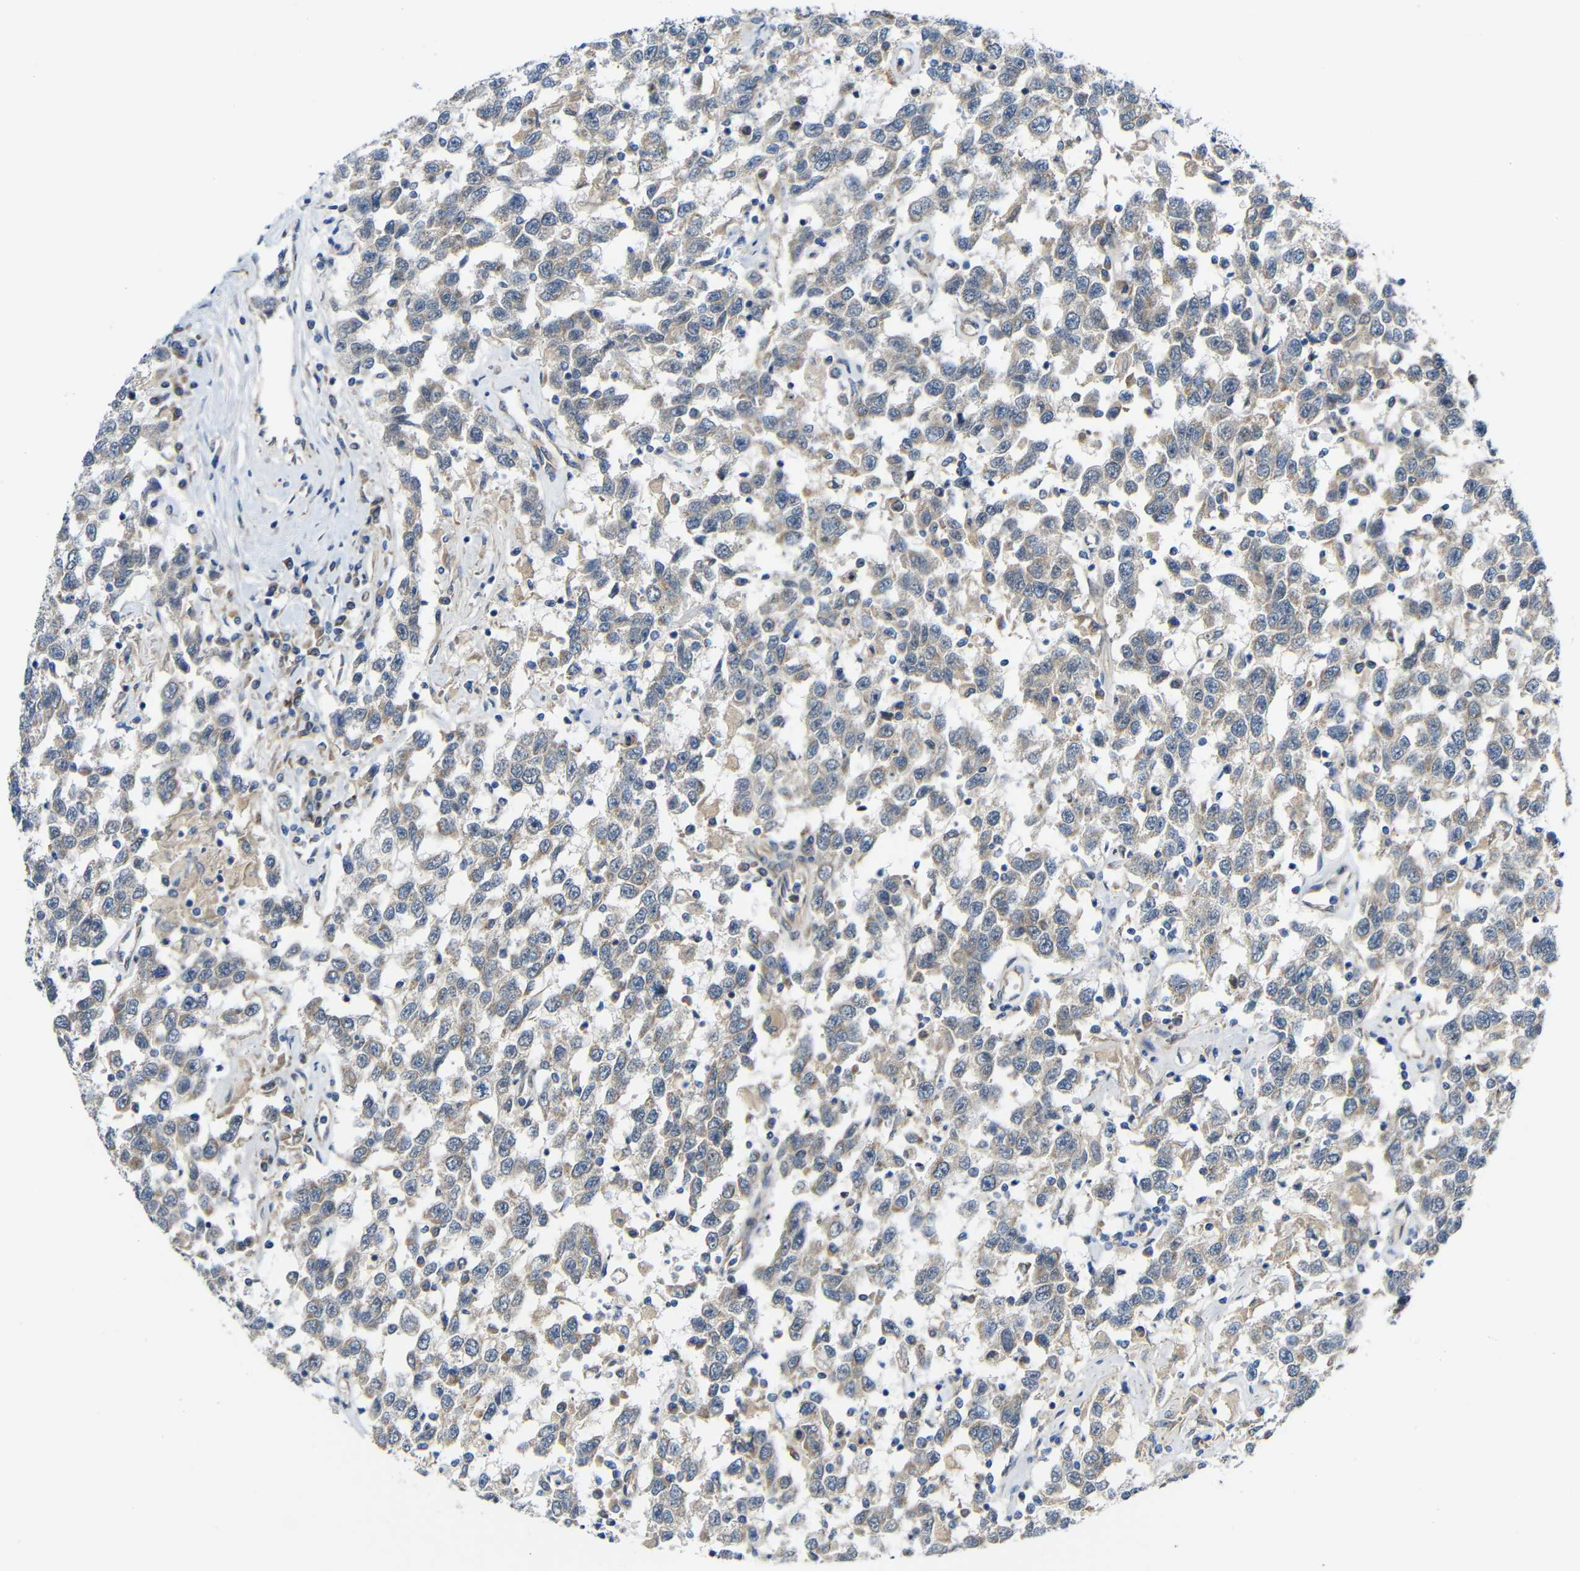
{"staining": {"intensity": "weak", "quantity": ">75%", "location": "cytoplasmic/membranous"}, "tissue": "testis cancer", "cell_type": "Tumor cells", "image_type": "cancer", "snomed": [{"axis": "morphology", "description": "Seminoma, NOS"}, {"axis": "topography", "description": "Testis"}], "caption": "A brown stain labels weak cytoplasmic/membranous expression of a protein in human testis cancer tumor cells.", "gene": "TMEM25", "patient": {"sex": "male", "age": 41}}